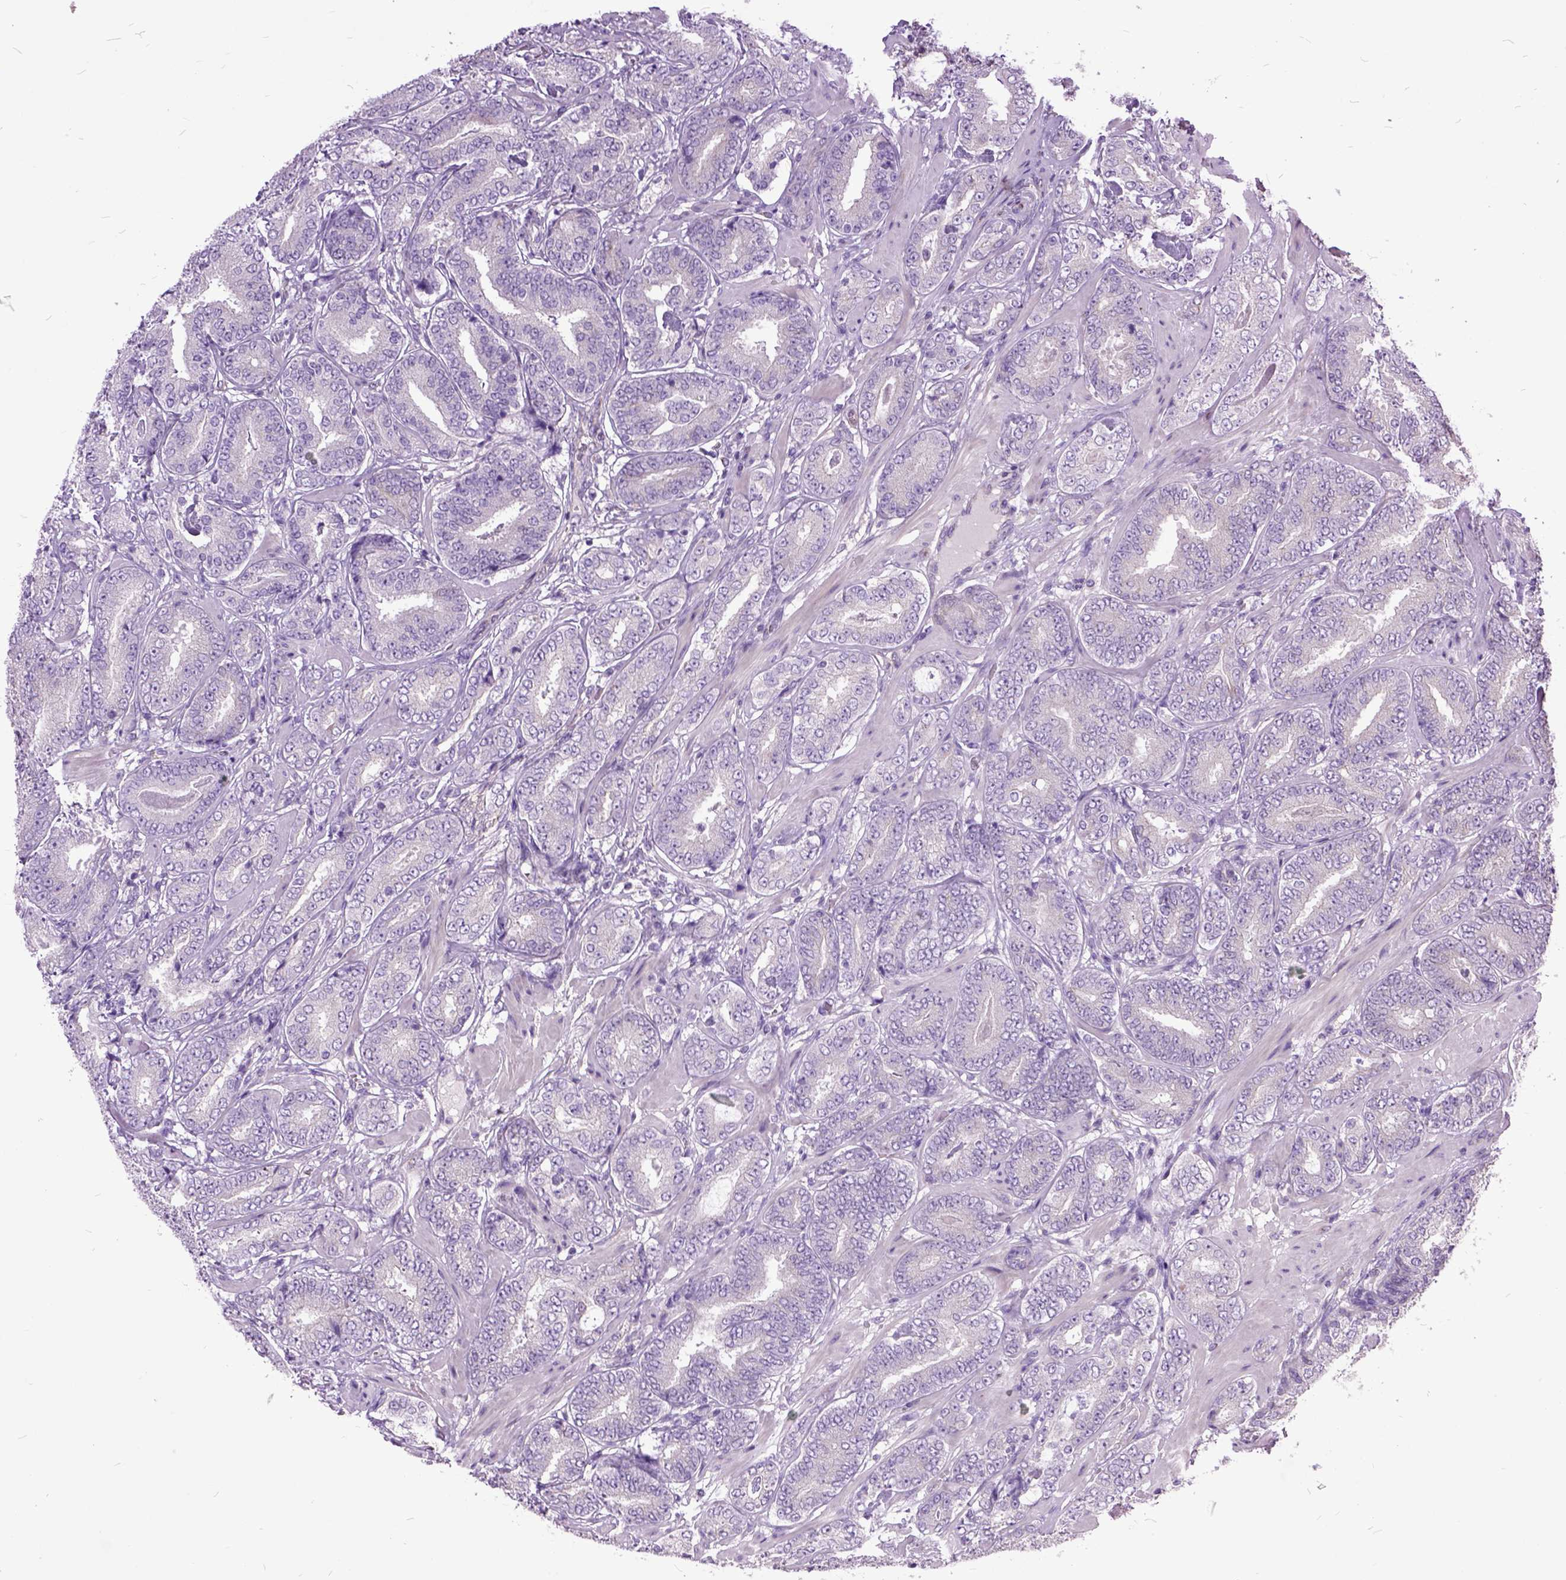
{"staining": {"intensity": "negative", "quantity": "none", "location": "none"}, "tissue": "prostate cancer", "cell_type": "Tumor cells", "image_type": "cancer", "snomed": [{"axis": "morphology", "description": "Adenocarcinoma, Low grade"}, {"axis": "topography", "description": "Prostate"}], "caption": "Tumor cells are negative for brown protein staining in low-grade adenocarcinoma (prostate).", "gene": "AREG", "patient": {"sex": "male", "age": 60}}